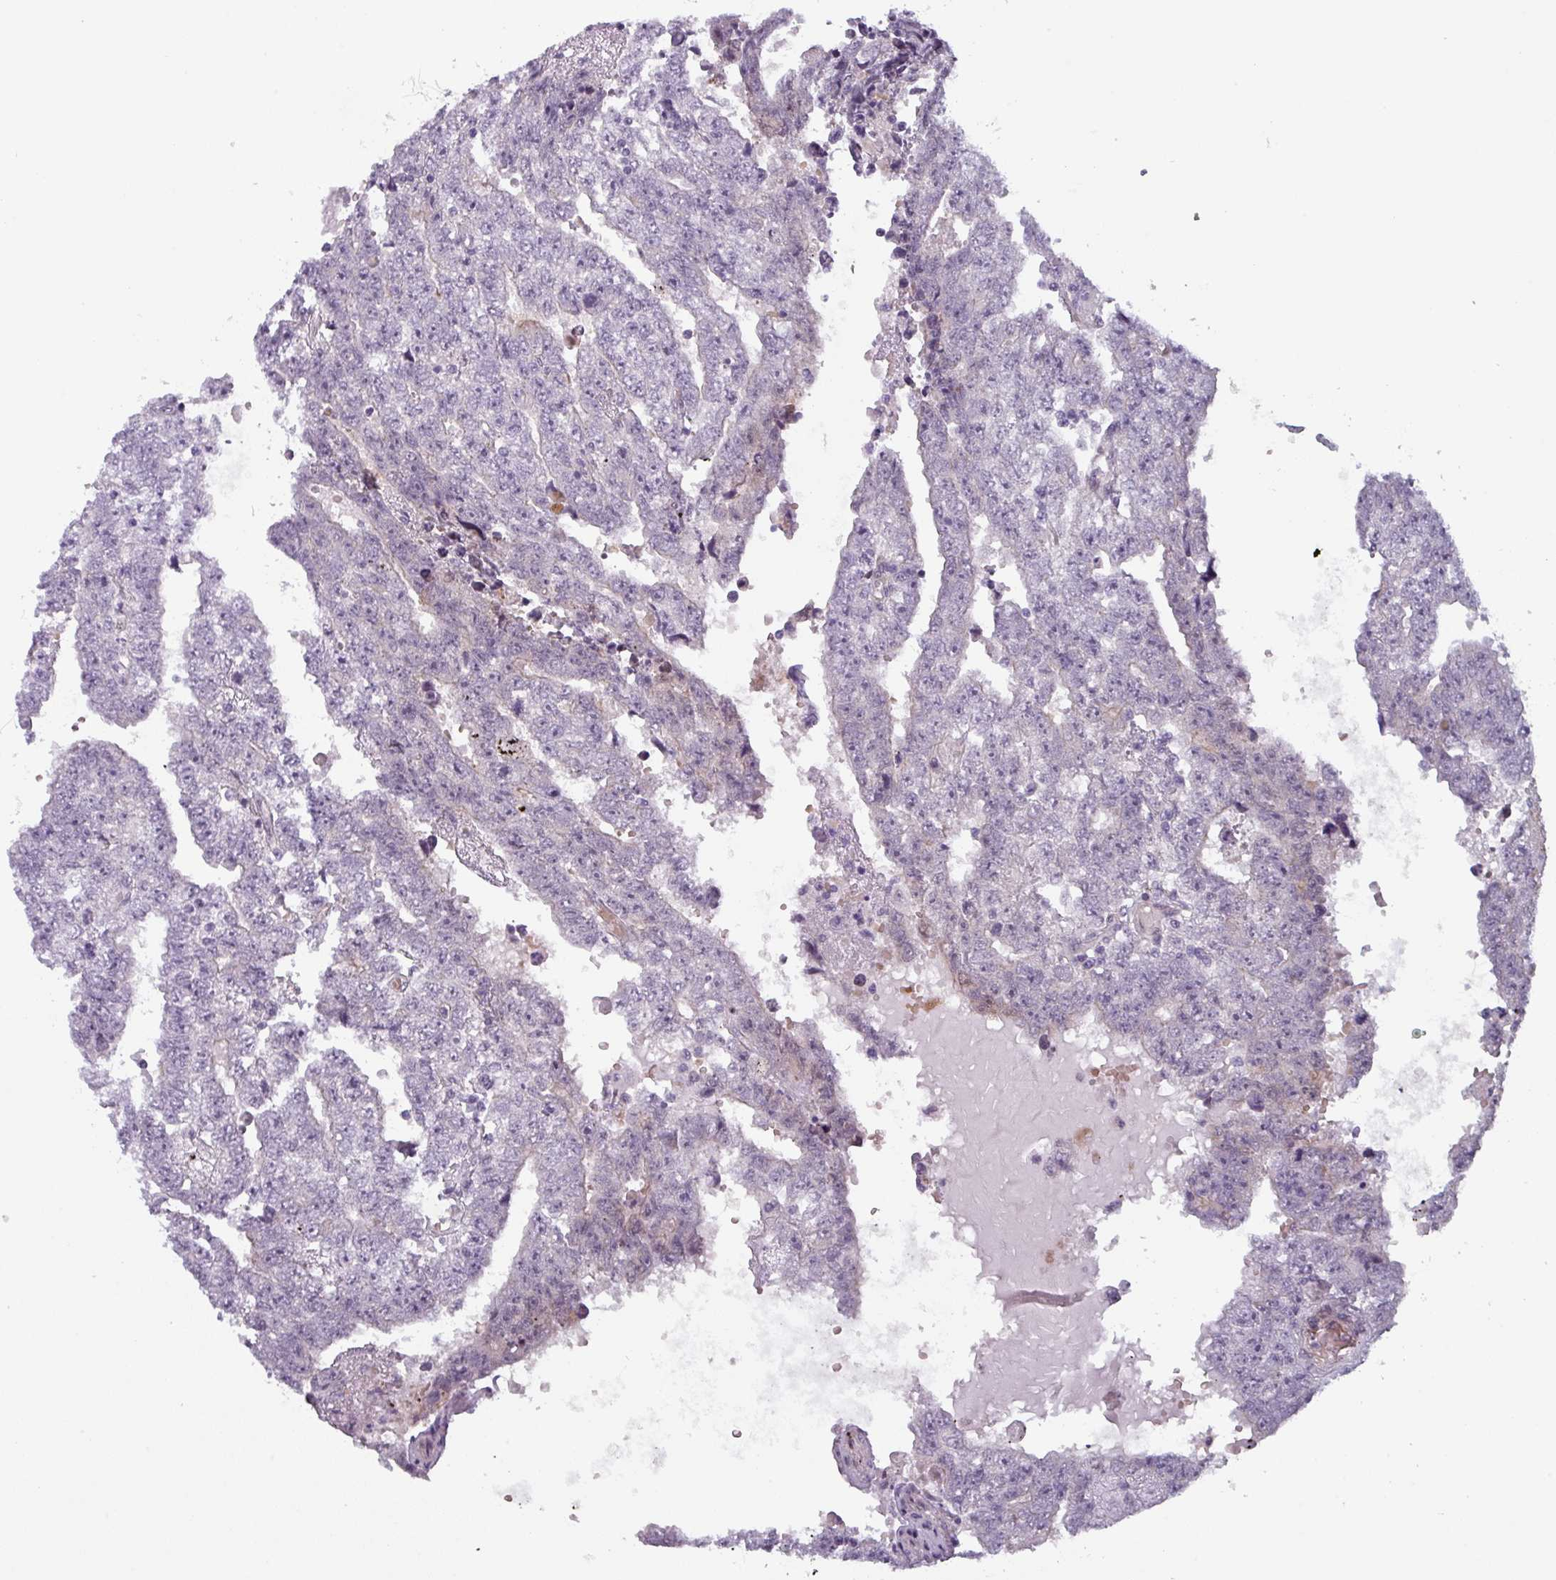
{"staining": {"intensity": "negative", "quantity": "none", "location": "none"}, "tissue": "testis cancer", "cell_type": "Tumor cells", "image_type": "cancer", "snomed": [{"axis": "morphology", "description": "Carcinoma, Embryonal, NOS"}, {"axis": "topography", "description": "Testis"}], "caption": "Tumor cells show no significant protein positivity in embryonal carcinoma (testis).", "gene": "PRAMEF12", "patient": {"sex": "male", "age": 25}}